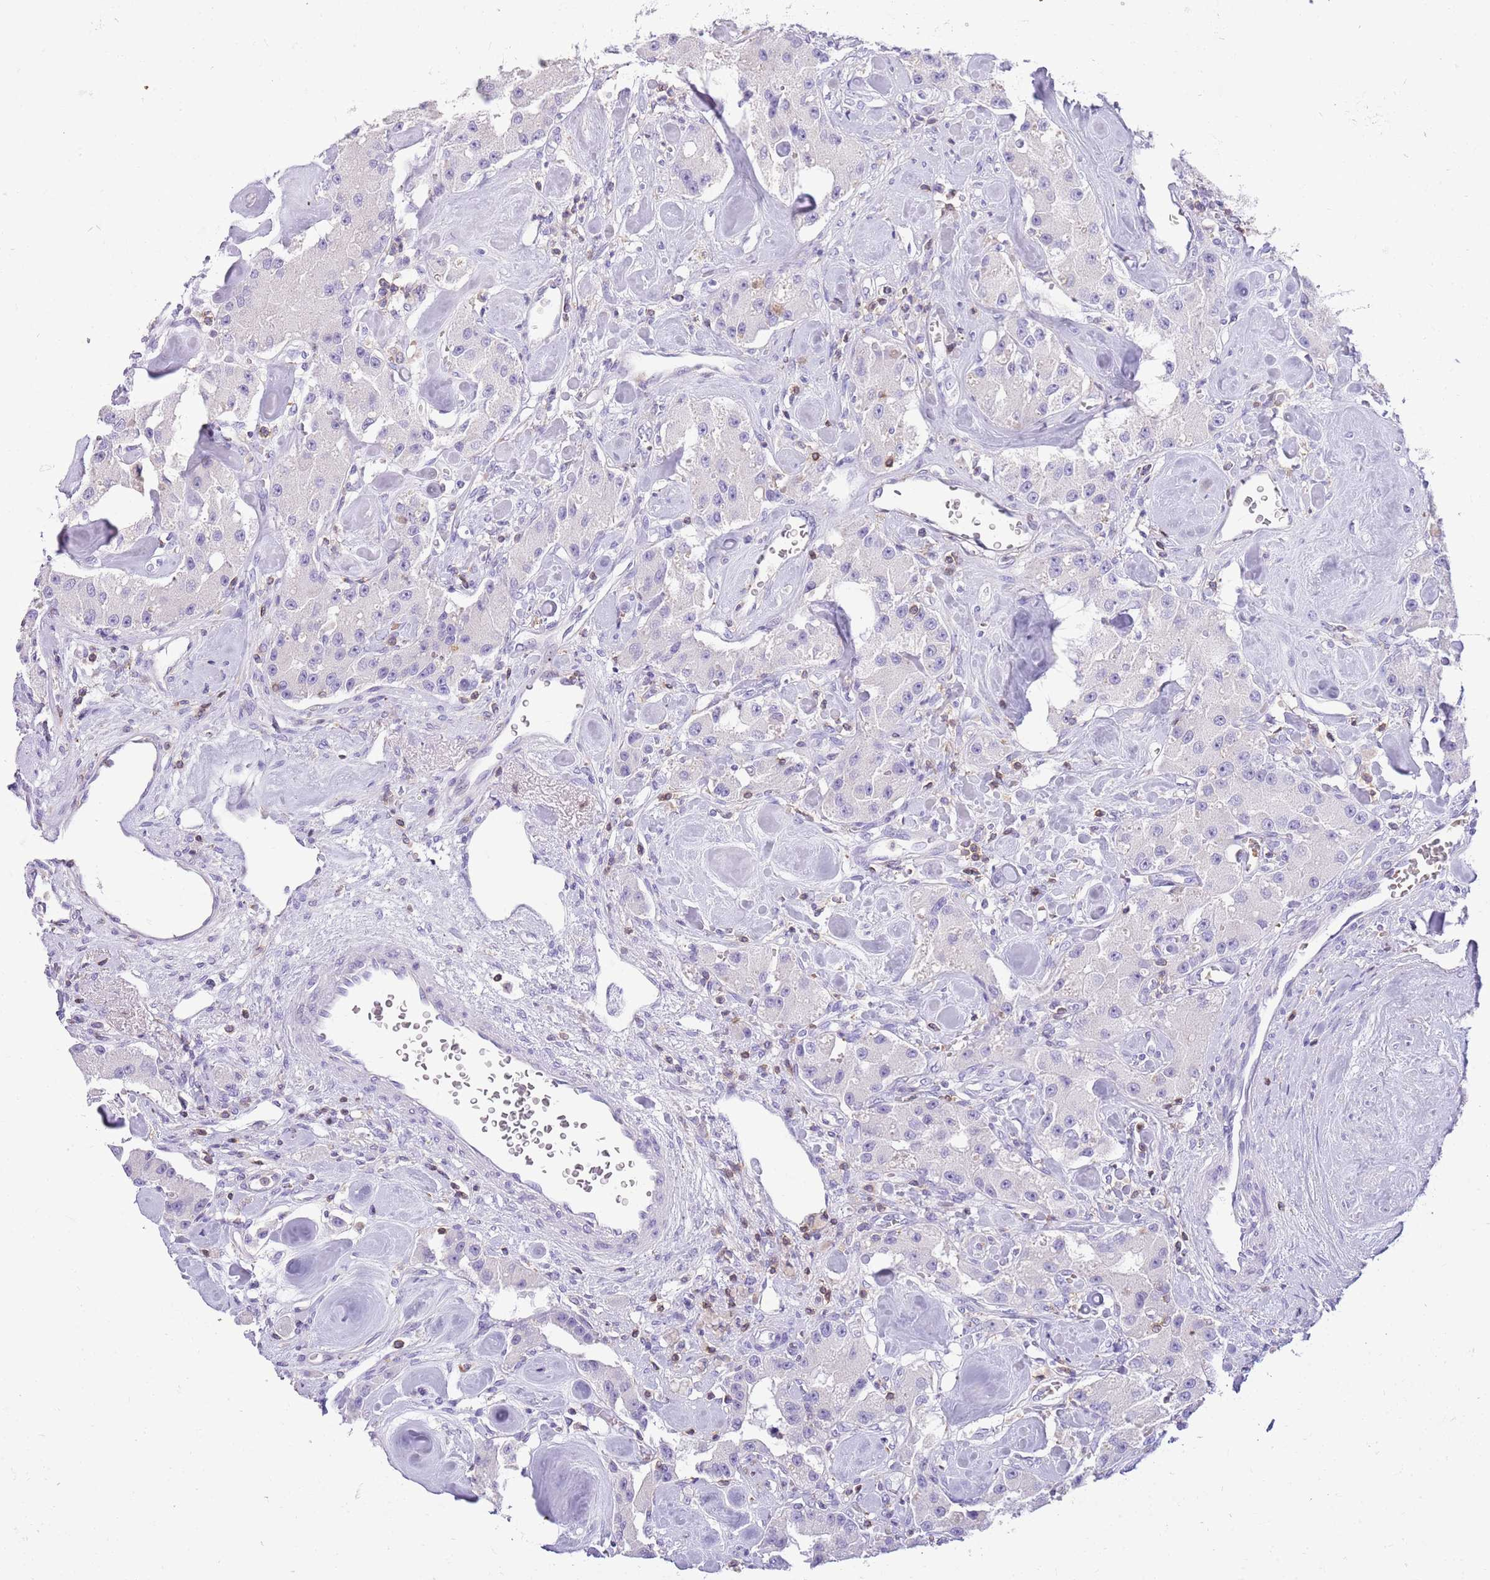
{"staining": {"intensity": "negative", "quantity": "none", "location": "none"}, "tissue": "carcinoid", "cell_type": "Tumor cells", "image_type": "cancer", "snomed": [{"axis": "morphology", "description": "Carcinoid, malignant, NOS"}, {"axis": "topography", "description": "Pancreas"}], "caption": "This histopathology image is of carcinoid stained with immunohistochemistry to label a protein in brown with the nuclei are counter-stained blue. There is no positivity in tumor cells.", "gene": "OR4Q3", "patient": {"sex": "male", "age": 41}}